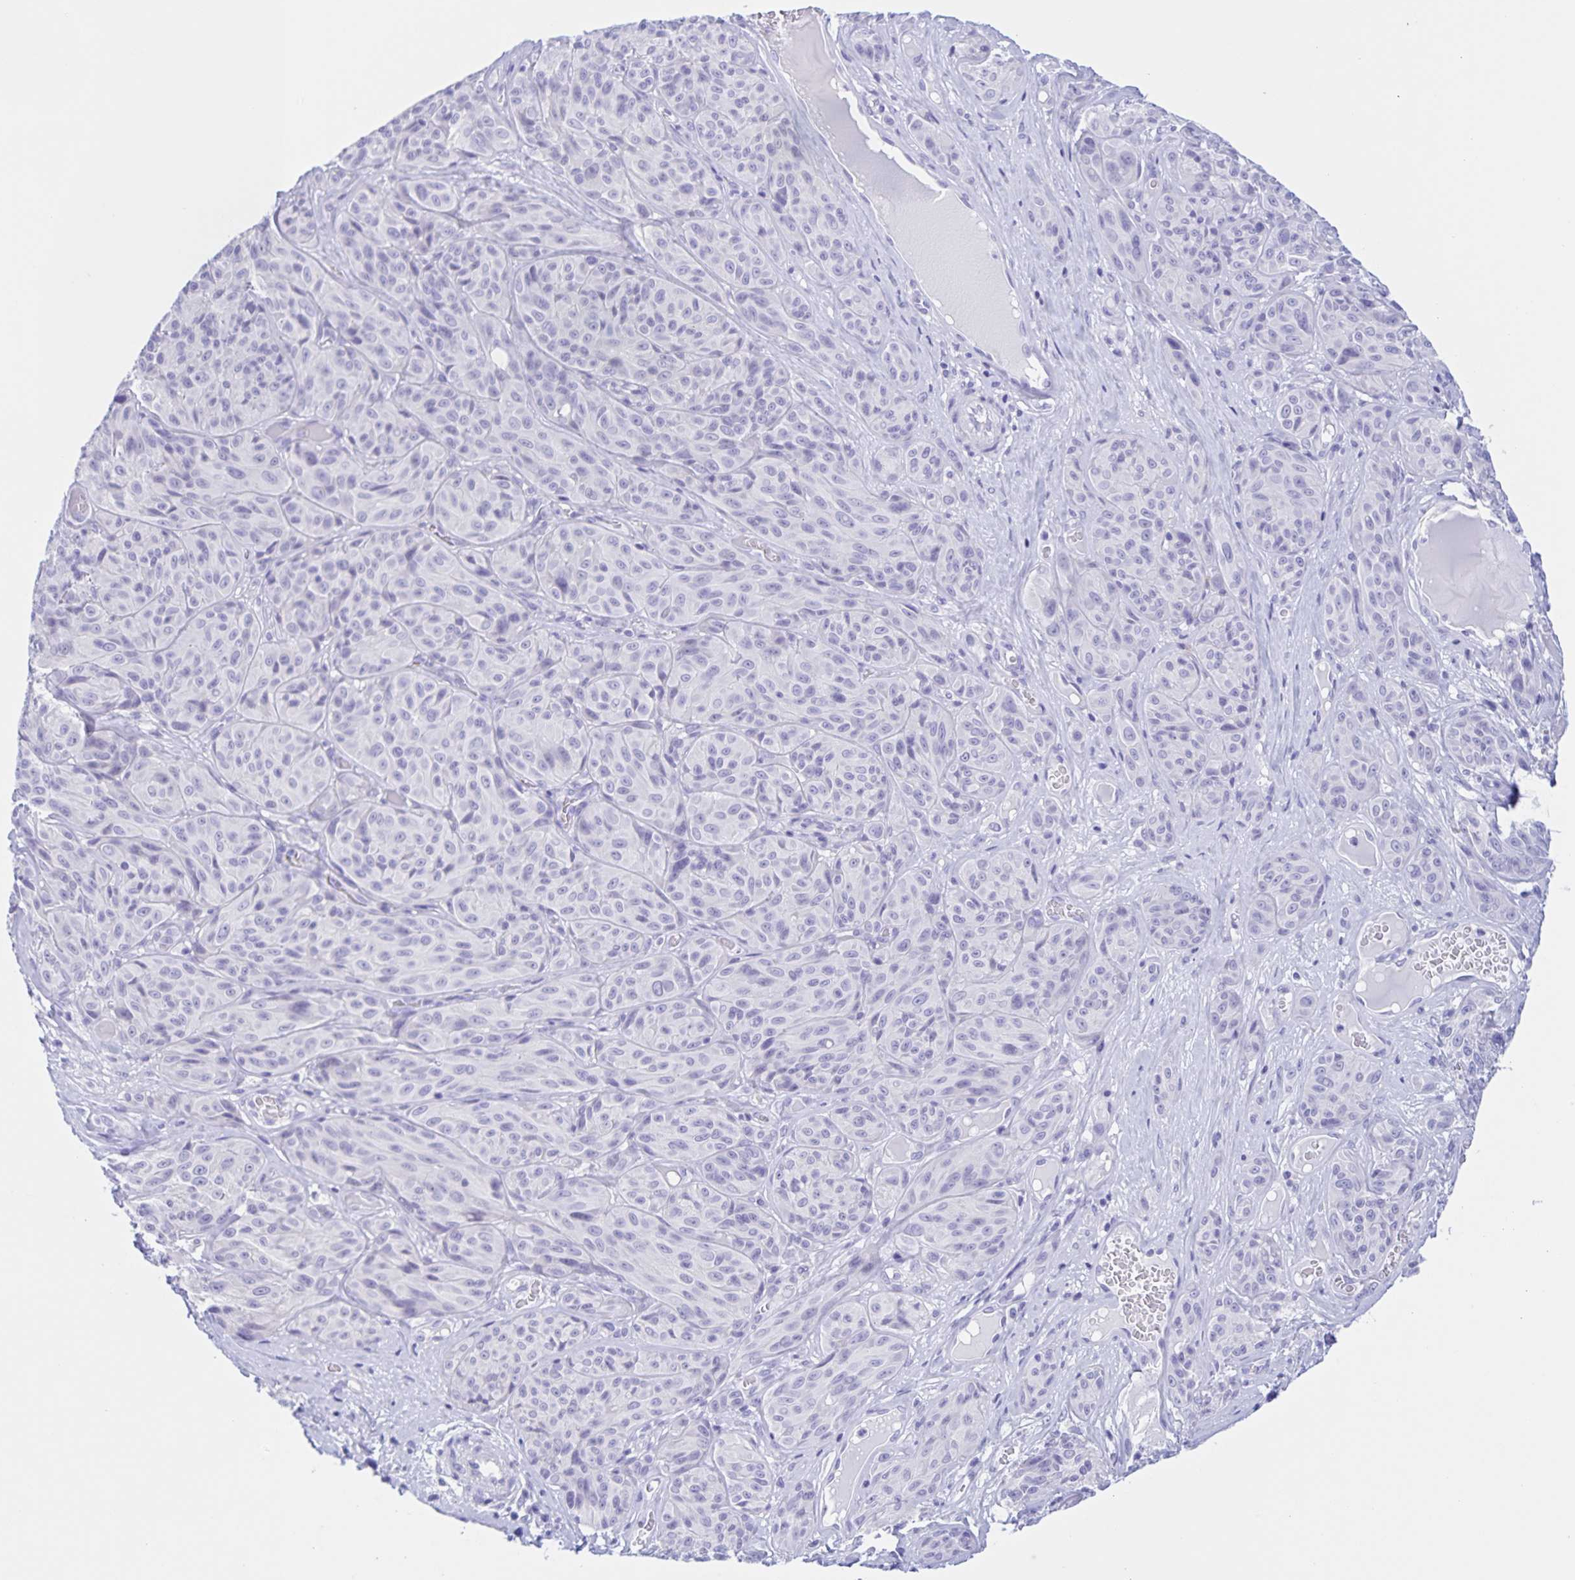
{"staining": {"intensity": "negative", "quantity": "none", "location": "none"}, "tissue": "melanoma", "cell_type": "Tumor cells", "image_type": "cancer", "snomed": [{"axis": "morphology", "description": "Malignant melanoma, NOS"}, {"axis": "topography", "description": "Skin"}], "caption": "Immunohistochemical staining of malignant melanoma demonstrates no significant expression in tumor cells.", "gene": "TGIF2LX", "patient": {"sex": "male", "age": 91}}